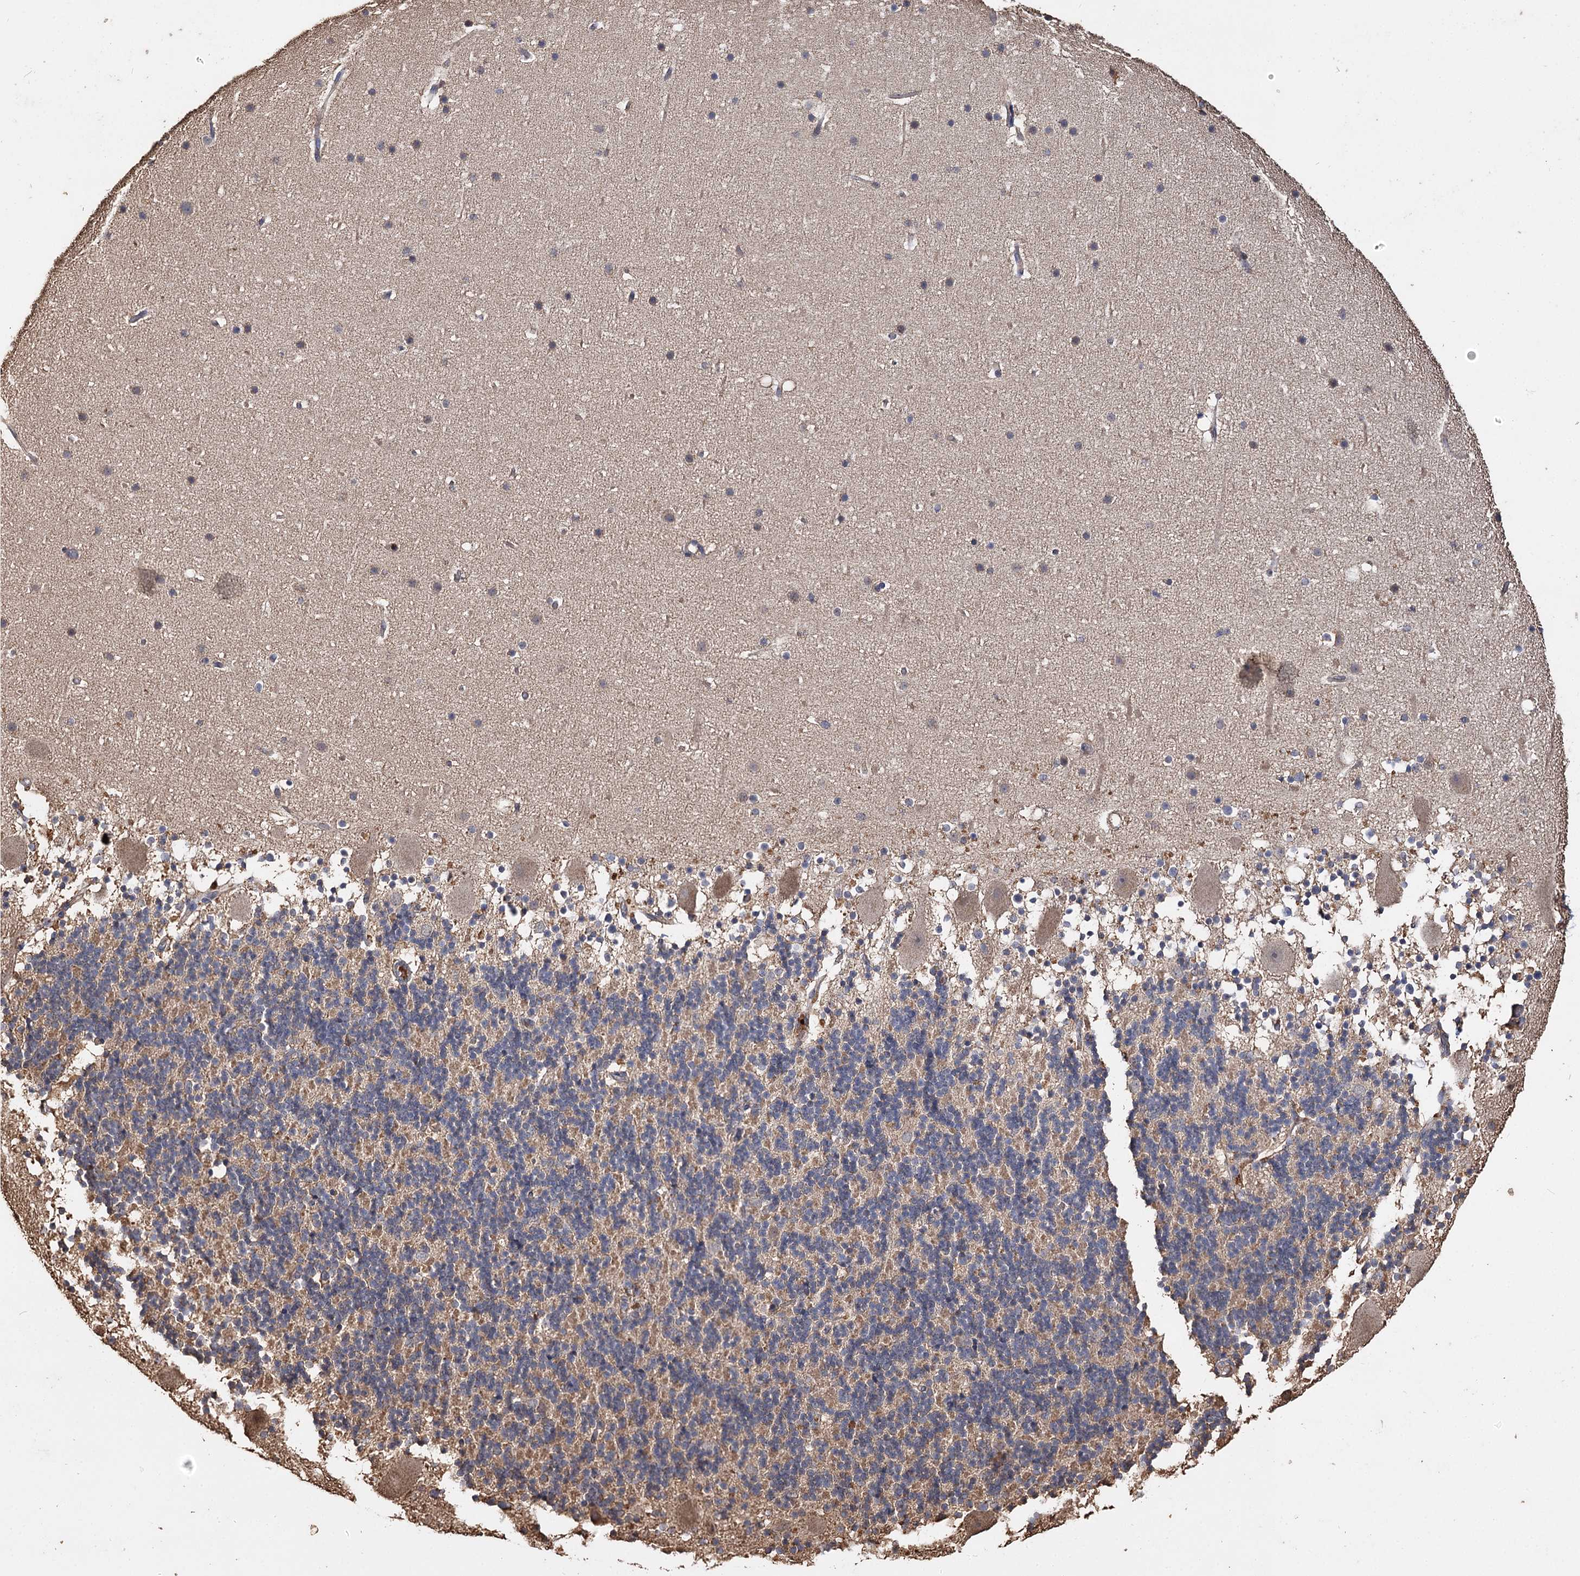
{"staining": {"intensity": "moderate", "quantity": "<25%", "location": "cytoplasmic/membranous"}, "tissue": "cerebellum", "cell_type": "Cells in granular layer", "image_type": "normal", "snomed": [{"axis": "morphology", "description": "Normal tissue, NOS"}, {"axis": "topography", "description": "Cerebellum"}], "caption": "A high-resolution photomicrograph shows IHC staining of normal cerebellum, which reveals moderate cytoplasmic/membranous positivity in about <25% of cells in granular layer. (Stains: DAB in brown, nuclei in blue, Microscopy: brightfield microscopy at high magnification).", "gene": "ARL13A", "patient": {"sex": "male", "age": 57}}